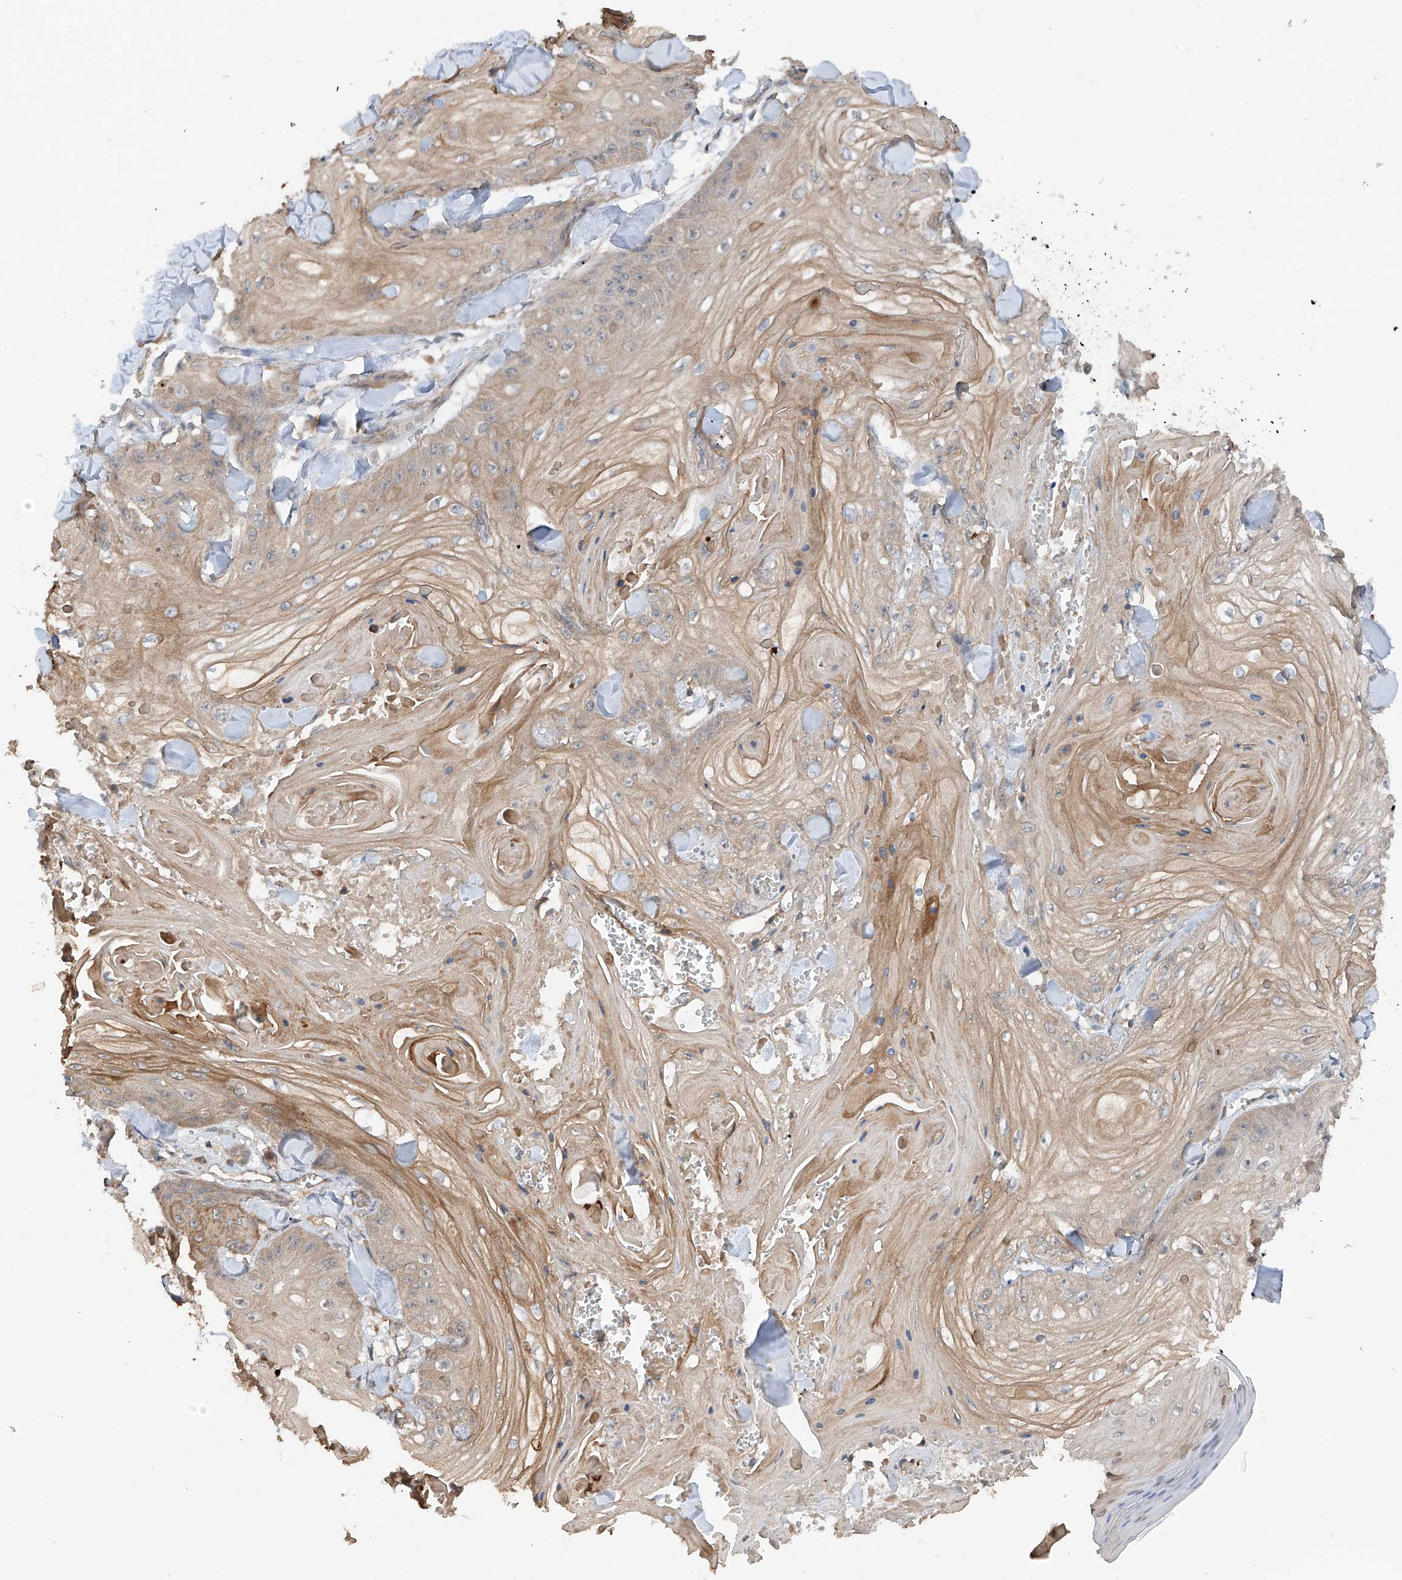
{"staining": {"intensity": "weak", "quantity": "25%-75%", "location": "cytoplasmic/membranous"}, "tissue": "skin cancer", "cell_type": "Tumor cells", "image_type": "cancer", "snomed": [{"axis": "morphology", "description": "Squamous cell carcinoma, NOS"}, {"axis": "topography", "description": "Skin"}], "caption": "Skin squamous cell carcinoma was stained to show a protein in brown. There is low levels of weak cytoplasmic/membranous expression in about 25%-75% of tumor cells.", "gene": "RPAIN", "patient": {"sex": "male", "age": 74}}